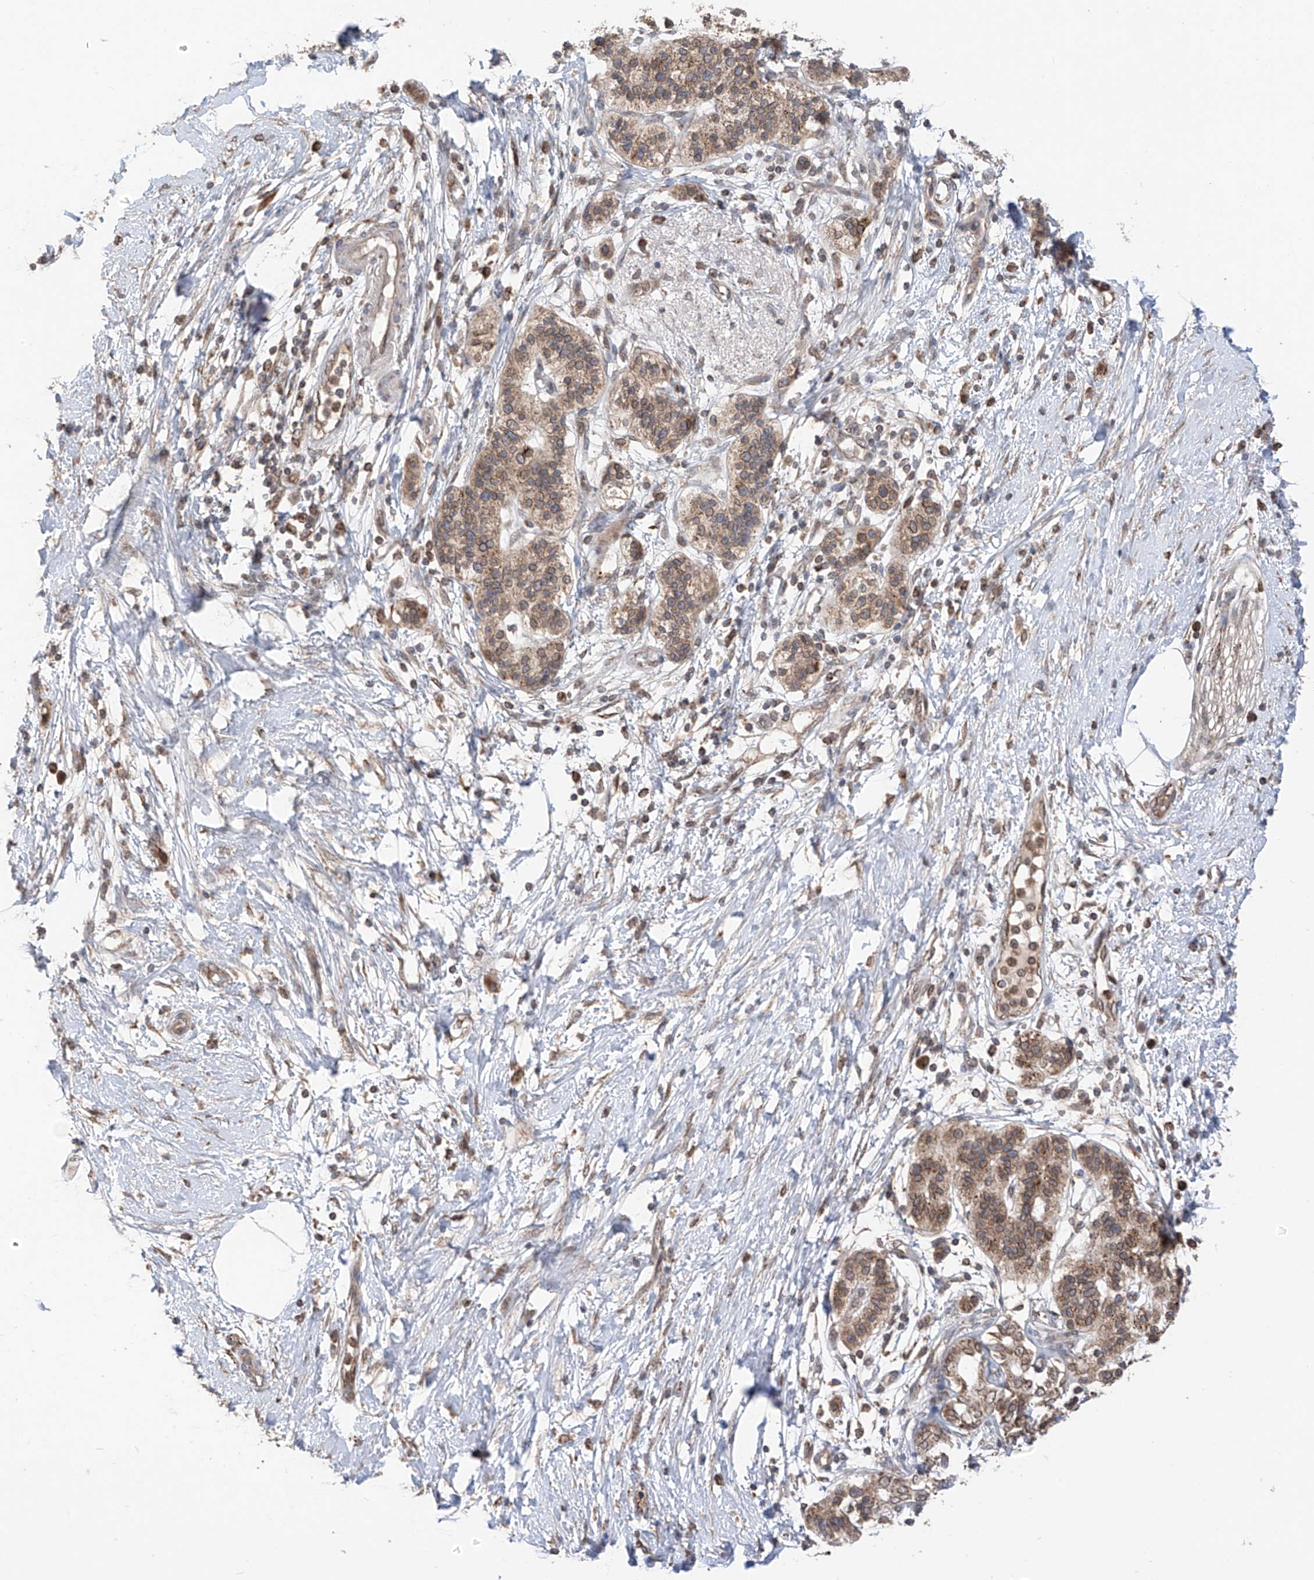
{"staining": {"intensity": "moderate", "quantity": ">75%", "location": "cytoplasmic/membranous,nuclear"}, "tissue": "pancreatic cancer", "cell_type": "Tumor cells", "image_type": "cancer", "snomed": [{"axis": "morphology", "description": "Adenocarcinoma, NOS"}, {"axis": "topography", "description": "Pancreas"}], "caption": "A histopathology image showing moderate cytoplasmic/membranous and nuclear positivity in about >75% of tumor cells in pancreatic cancer (adenocarcinoma), as visualized by brown immunohistochemical staining.", "gene": "AHCTF1", "patient": {"sex": "male", "age": 50}}